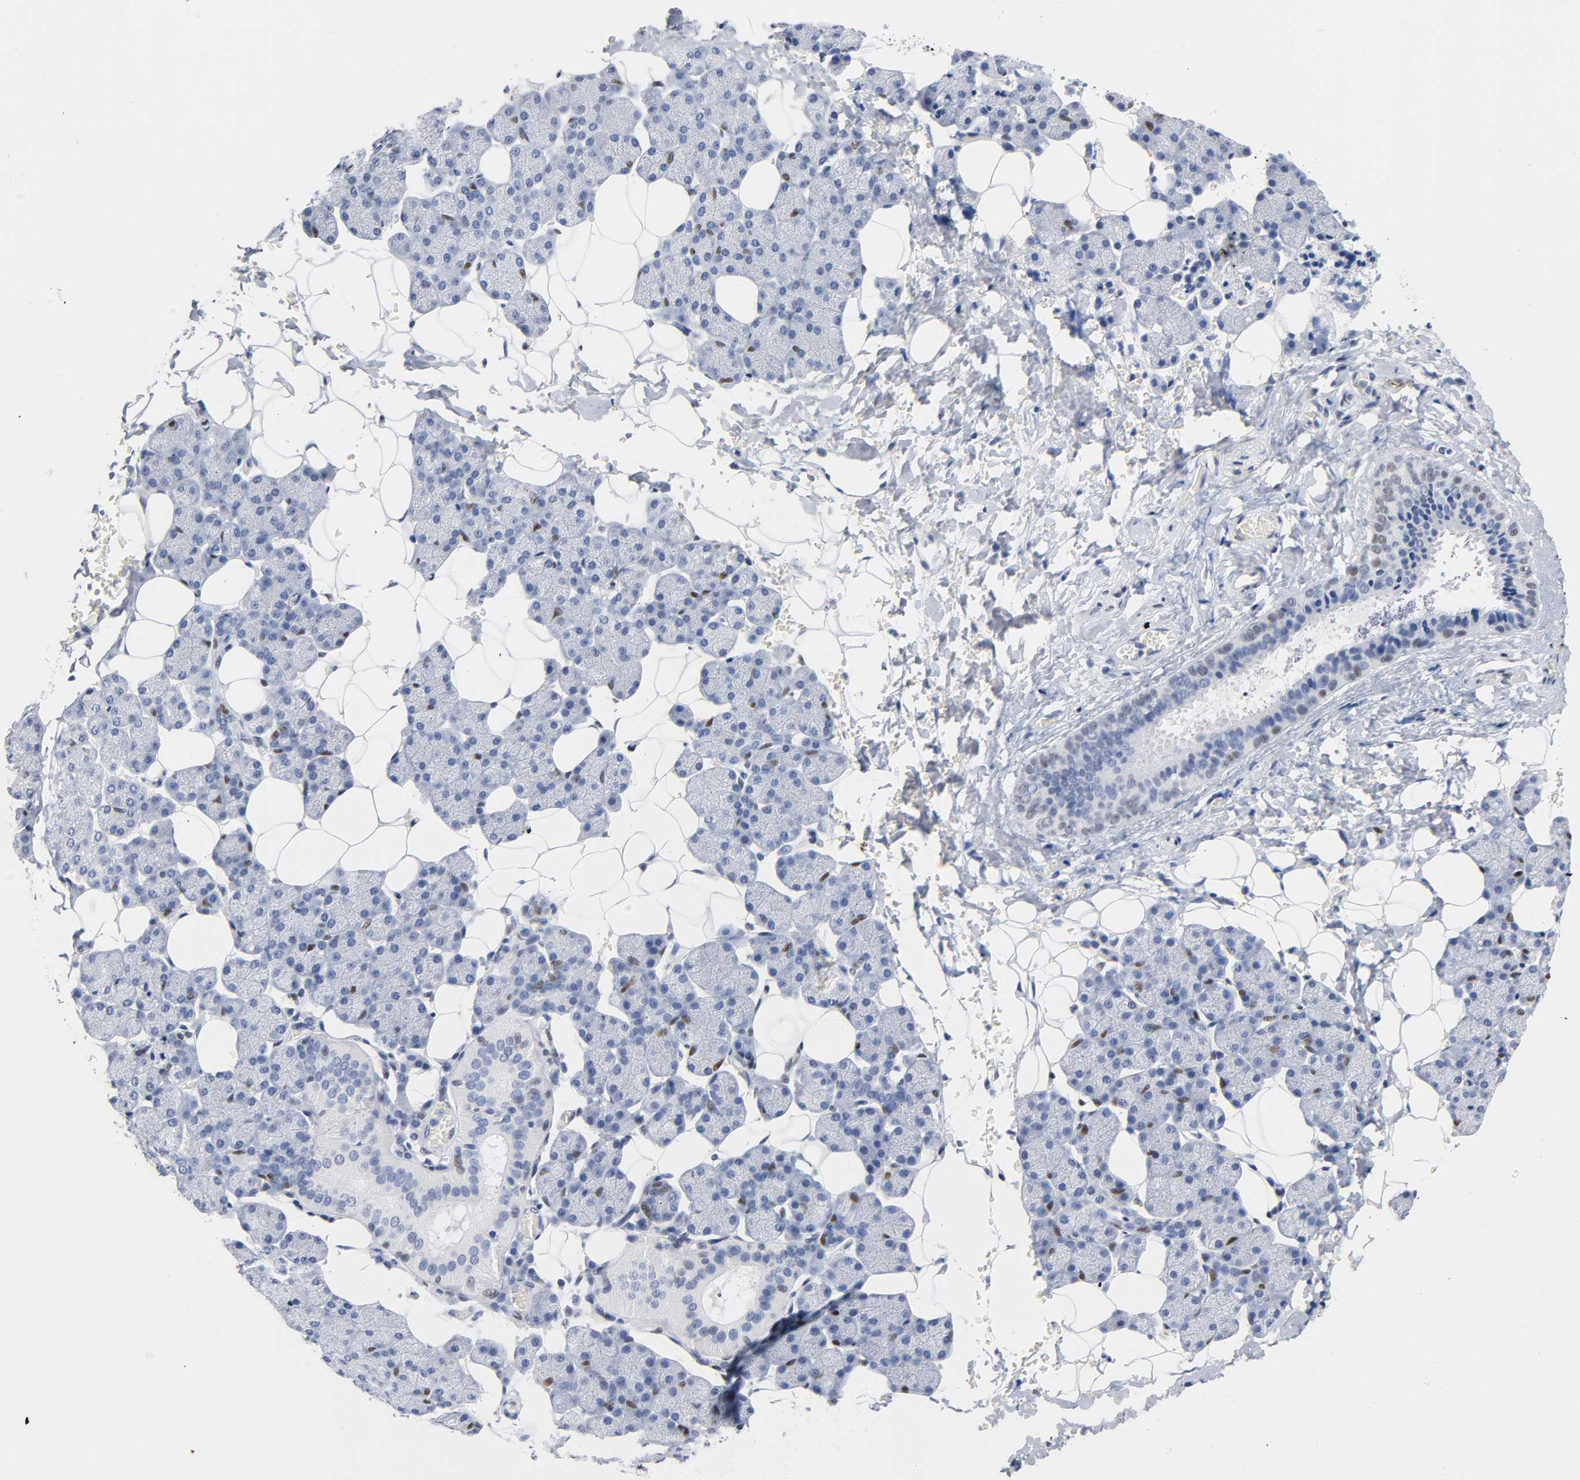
{"staining": {"intensity": "negative", "quantity": "none", "location": "none"}, "tissue": "salivary gland", "cell_type": "Glandular cells", "image_type": "normal", "snomed": [{"axis": "morphology", "description": "Normal tissue, NOS"}, {"axis": "topography", "description": "Lymph node"}, {"axis": "topography", "description": "Salivary gland"}], "caption": "Salivary gland was stained to show a protein in brown. There is no significant expression in glandular cells. (IHC, brightfield microscopy, high magnification).", "gene": "NAB2", "patient": {"sex": "male", "age": 8}}